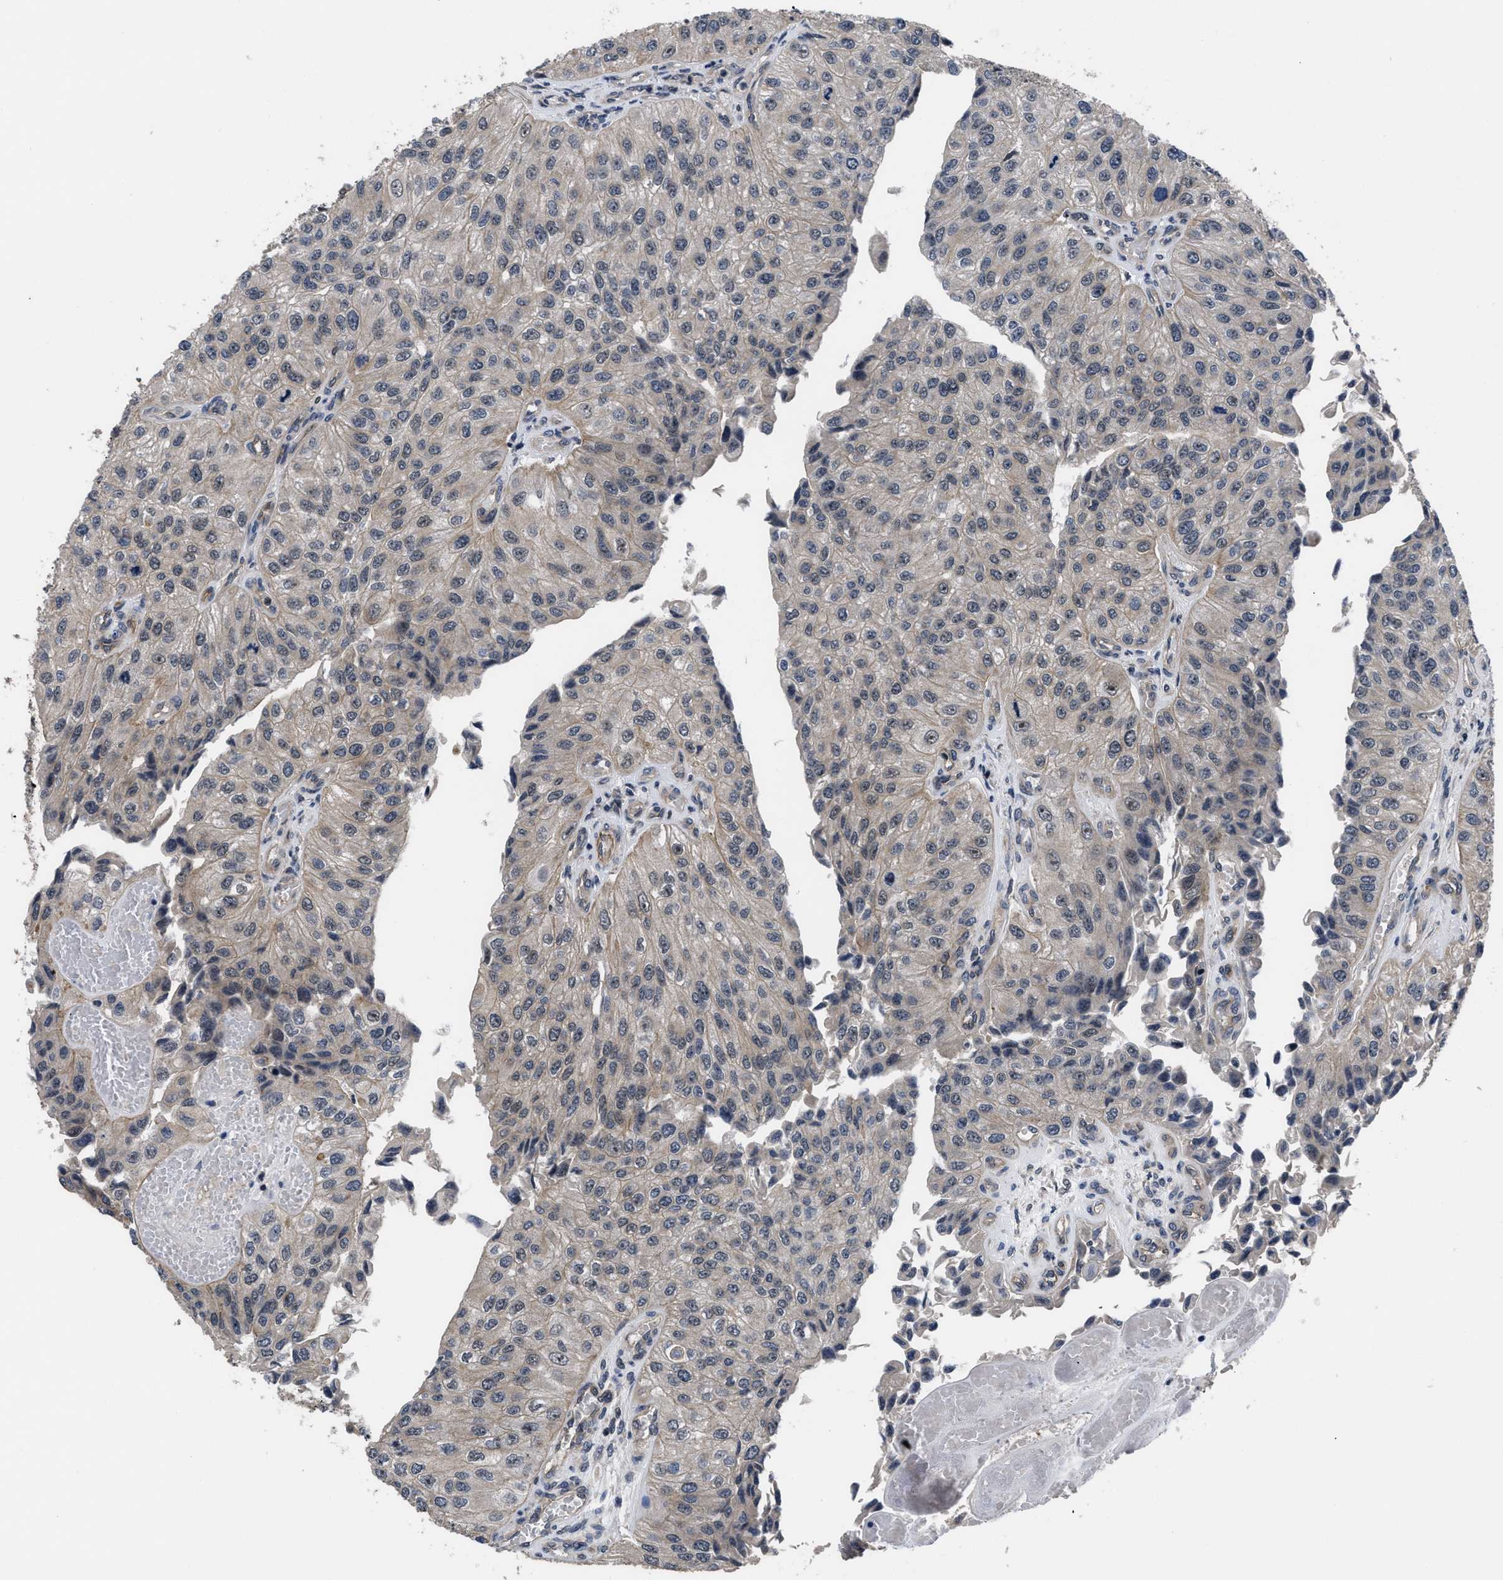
{"staining": {"intensity": "weak", "quantity": "<25%", "location": "cytoplasmic/membranous"}, "tissue": "urothelial cancer", "cell_type": "Tumor cells", "image_type": "cancer", "snomed": [{"axis": "morphology", "description": "Urothelial carcinoma, High grade"}, {"axis": "topography", "description": "Kidney"}, {"axis": "topography", "description": "Urinary bladder"}], "caption": "DAB immunohistochemical staining of human high-grade urothelial carcinoma displays no significant expression in tumor cells.", "gene": "DNAJC14", "patient": {"sex": "male", "age": 77}}